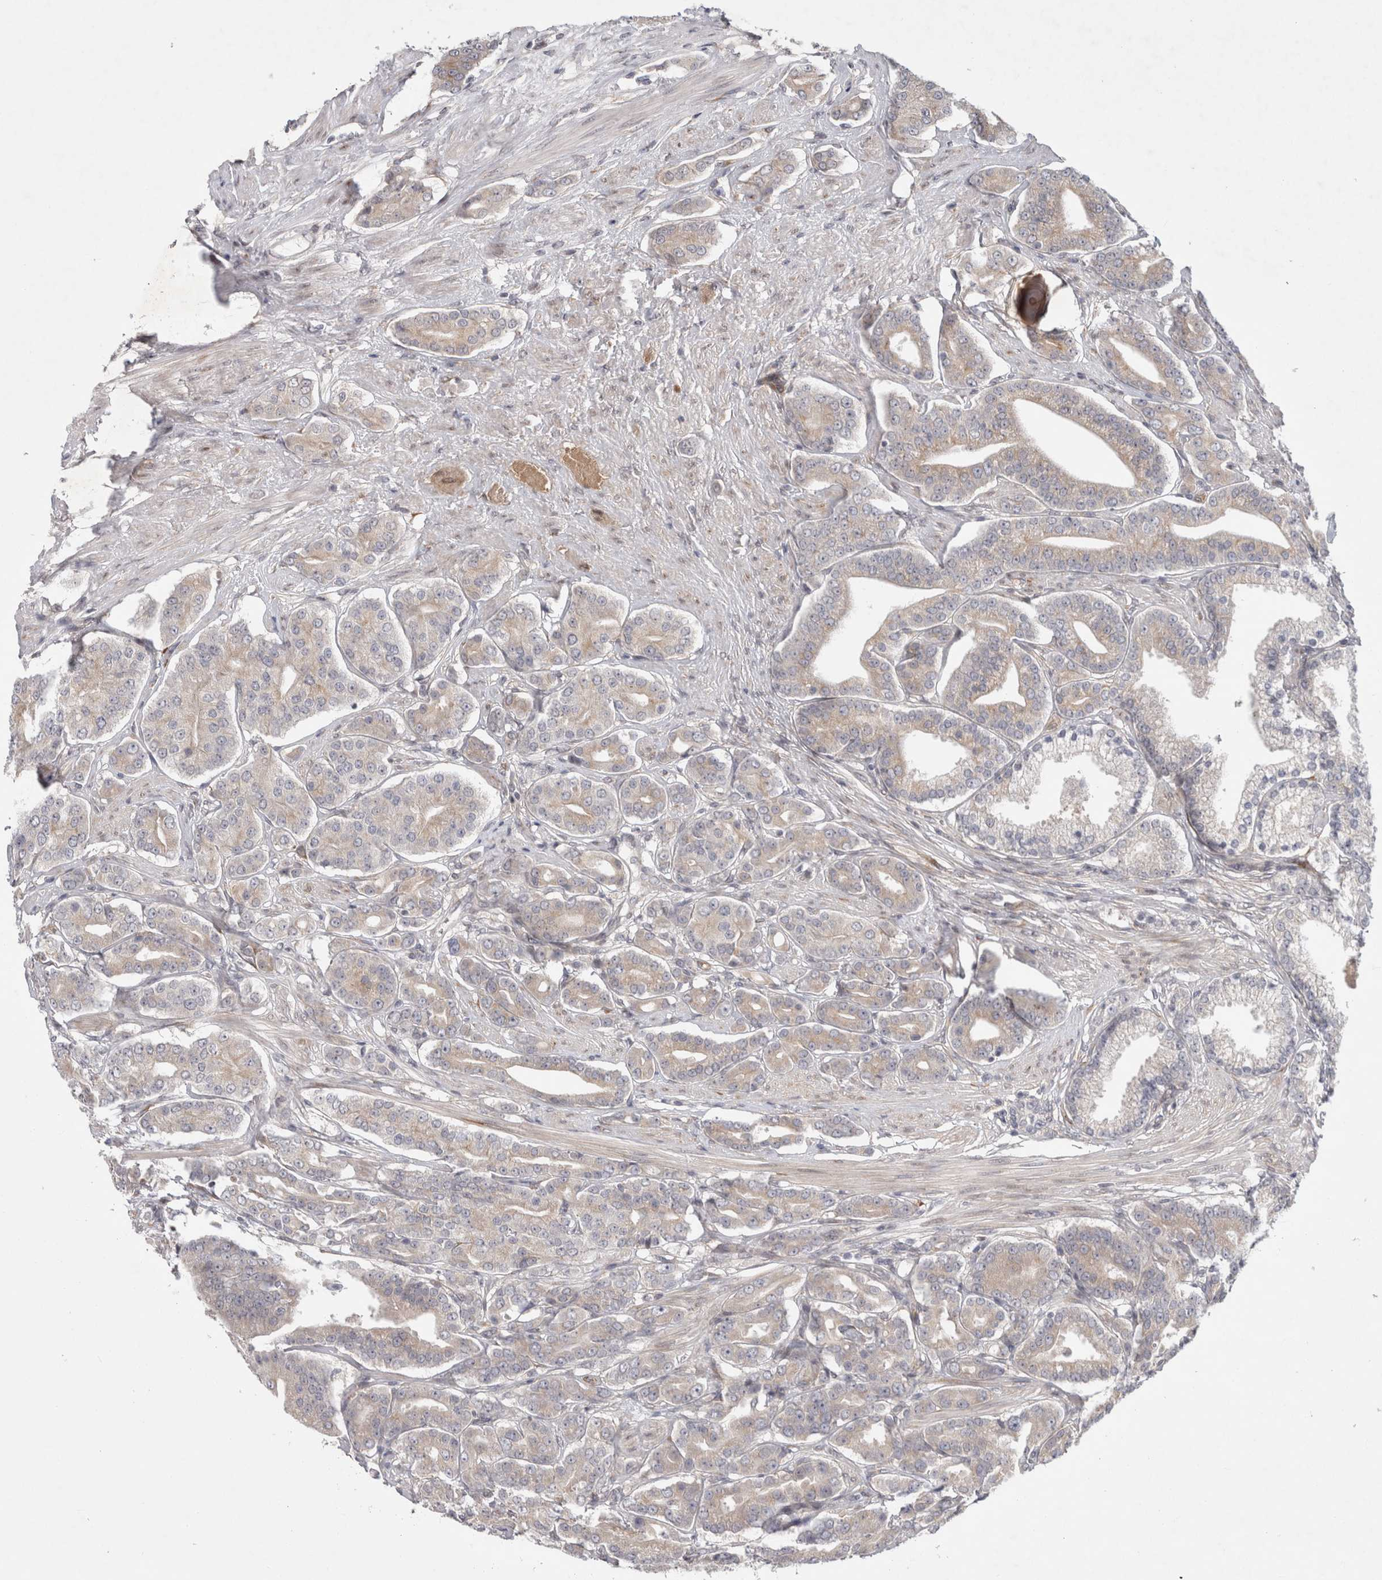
{"staining": {"intensity": "weak", "quantity": ">75%", "location": "cytoplasmic/membranous"}, "tissue": "prostate cancer", "cell_type": "Tumor cells", "image_type": "cancer", "snomed": [{"axis": "morphology", "description": "Adenocarcinoma, High grade"}, {"axis": "topography", "description": "Prostate"}], "caption": "Protein staining demonstrates weak cytoplasmic/membranous staining in approximately >75% of tumor cells in prostate cancer. Using DAB (3,3'-diaminobenzidine) (brown) and hematoxylin (blue) stains, captured at high magnification using brightfield microscopy.", "gene": "ZNF318", "patient": {"sex": "male", "age": 71}}